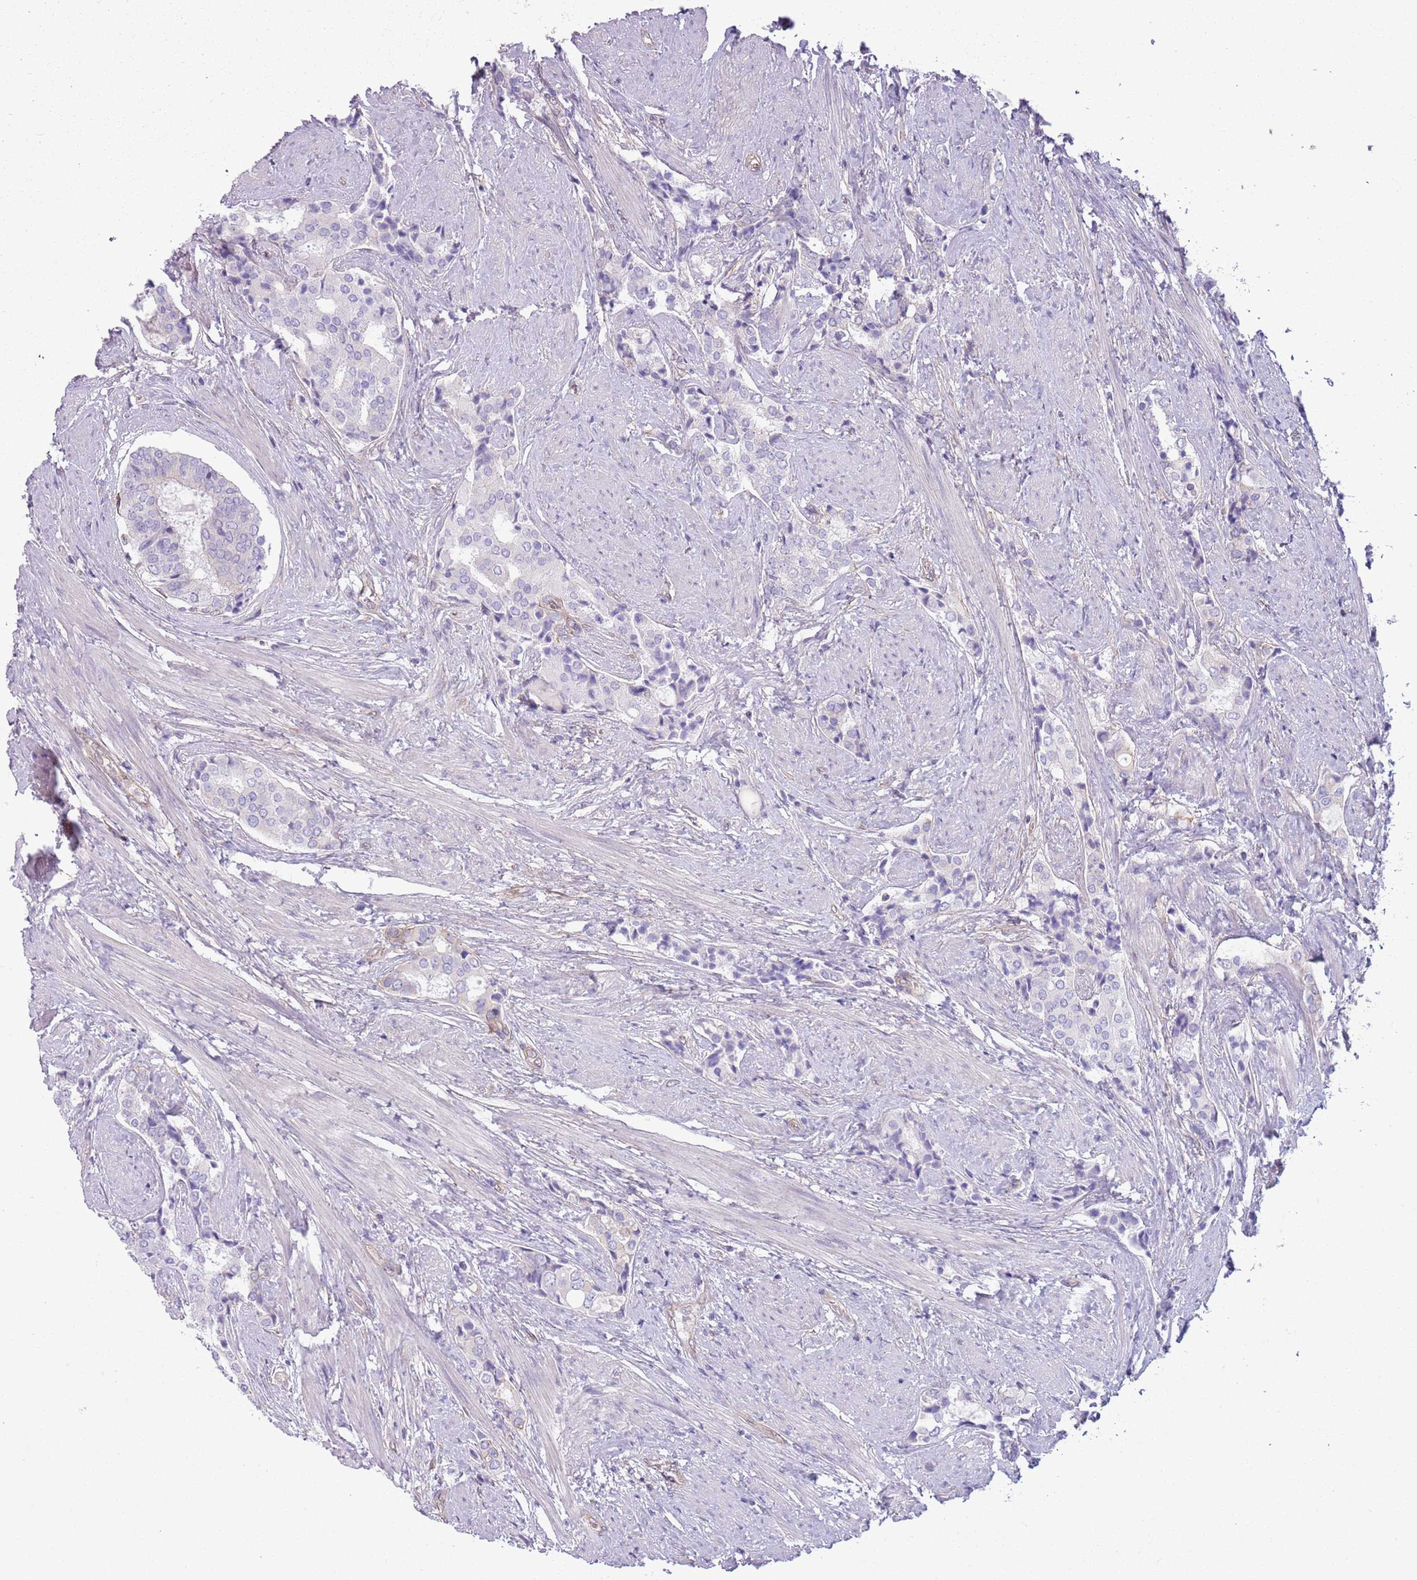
{"staining": {"intensity": "negative", "quantity": "none", "location": "none"}, "tissue": "prostate cancer", "cell_type": "Tumor cells", "image_type": "cancer", "snomed": [{"axis": "morphology", "description": "Adenocarcinoma, High grade"}, {"axis": "topography", "description": "Prostate"}], "caption": "Prostate cancer (high-grade adenocarcinoma) stained for a protein using IHC shows no expression tumor cells.", "gene": "RBP3", "patient": {"sex": "male", "age": 71}}